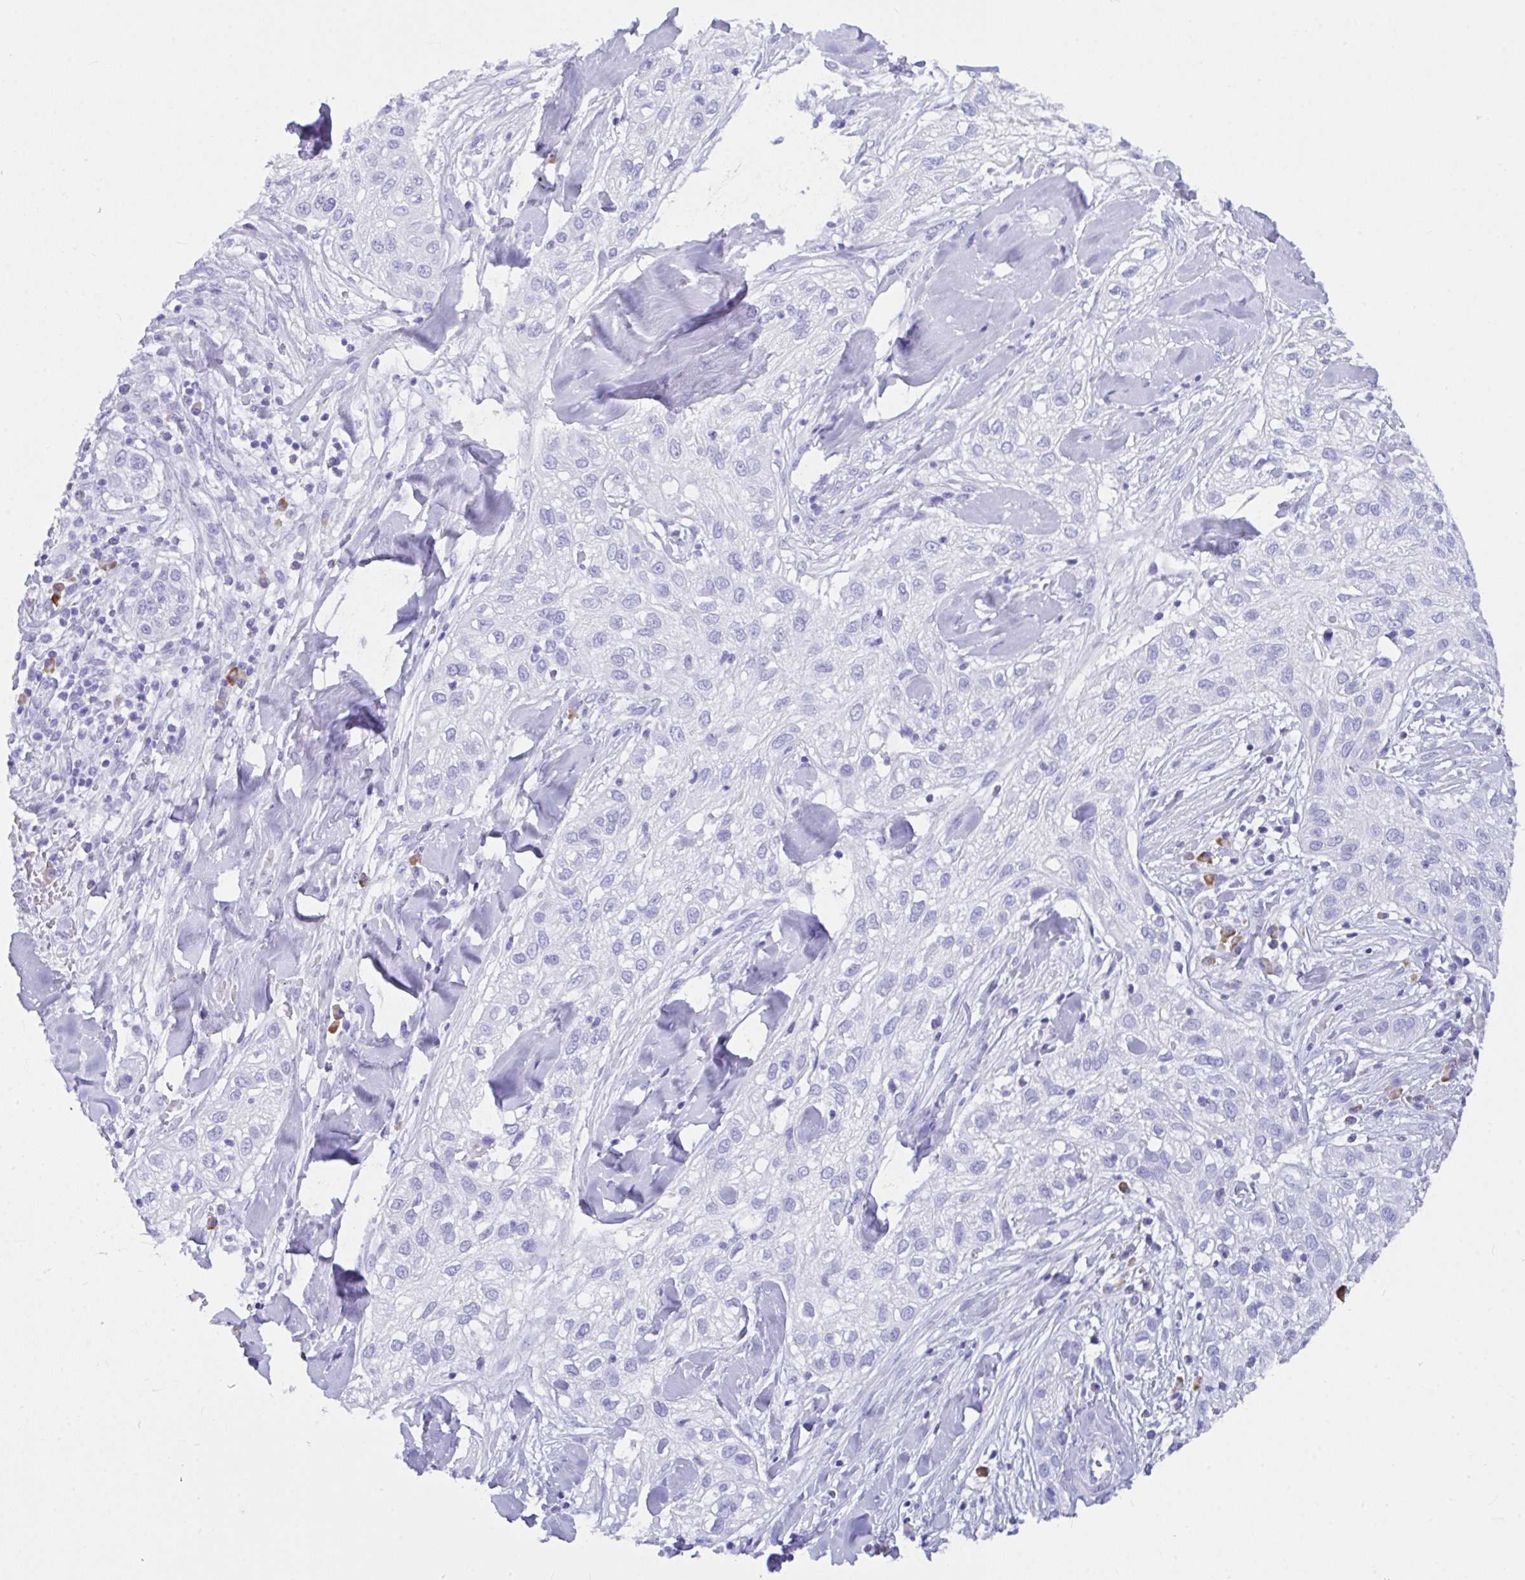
{"staining": {"intensity": "negative", "quantity": "none", "location": "none"}, "tissue": "skin cancer", "cell_type": "Tumor cells", "image_type": "cancer", "snomed": [{"axis": "morphology", "description": "Squamous cell carcinoma, NOS"}, {"axis": "topography", "description": "Skin"}], "caption": "Immunohistochemistry micrograph of skin squamous cell carcinoma stained for a protein (brown), which reveals no expression in tumor cells.", "gene": "BEST4", "patient": {"sex": "male", "age": 82}}